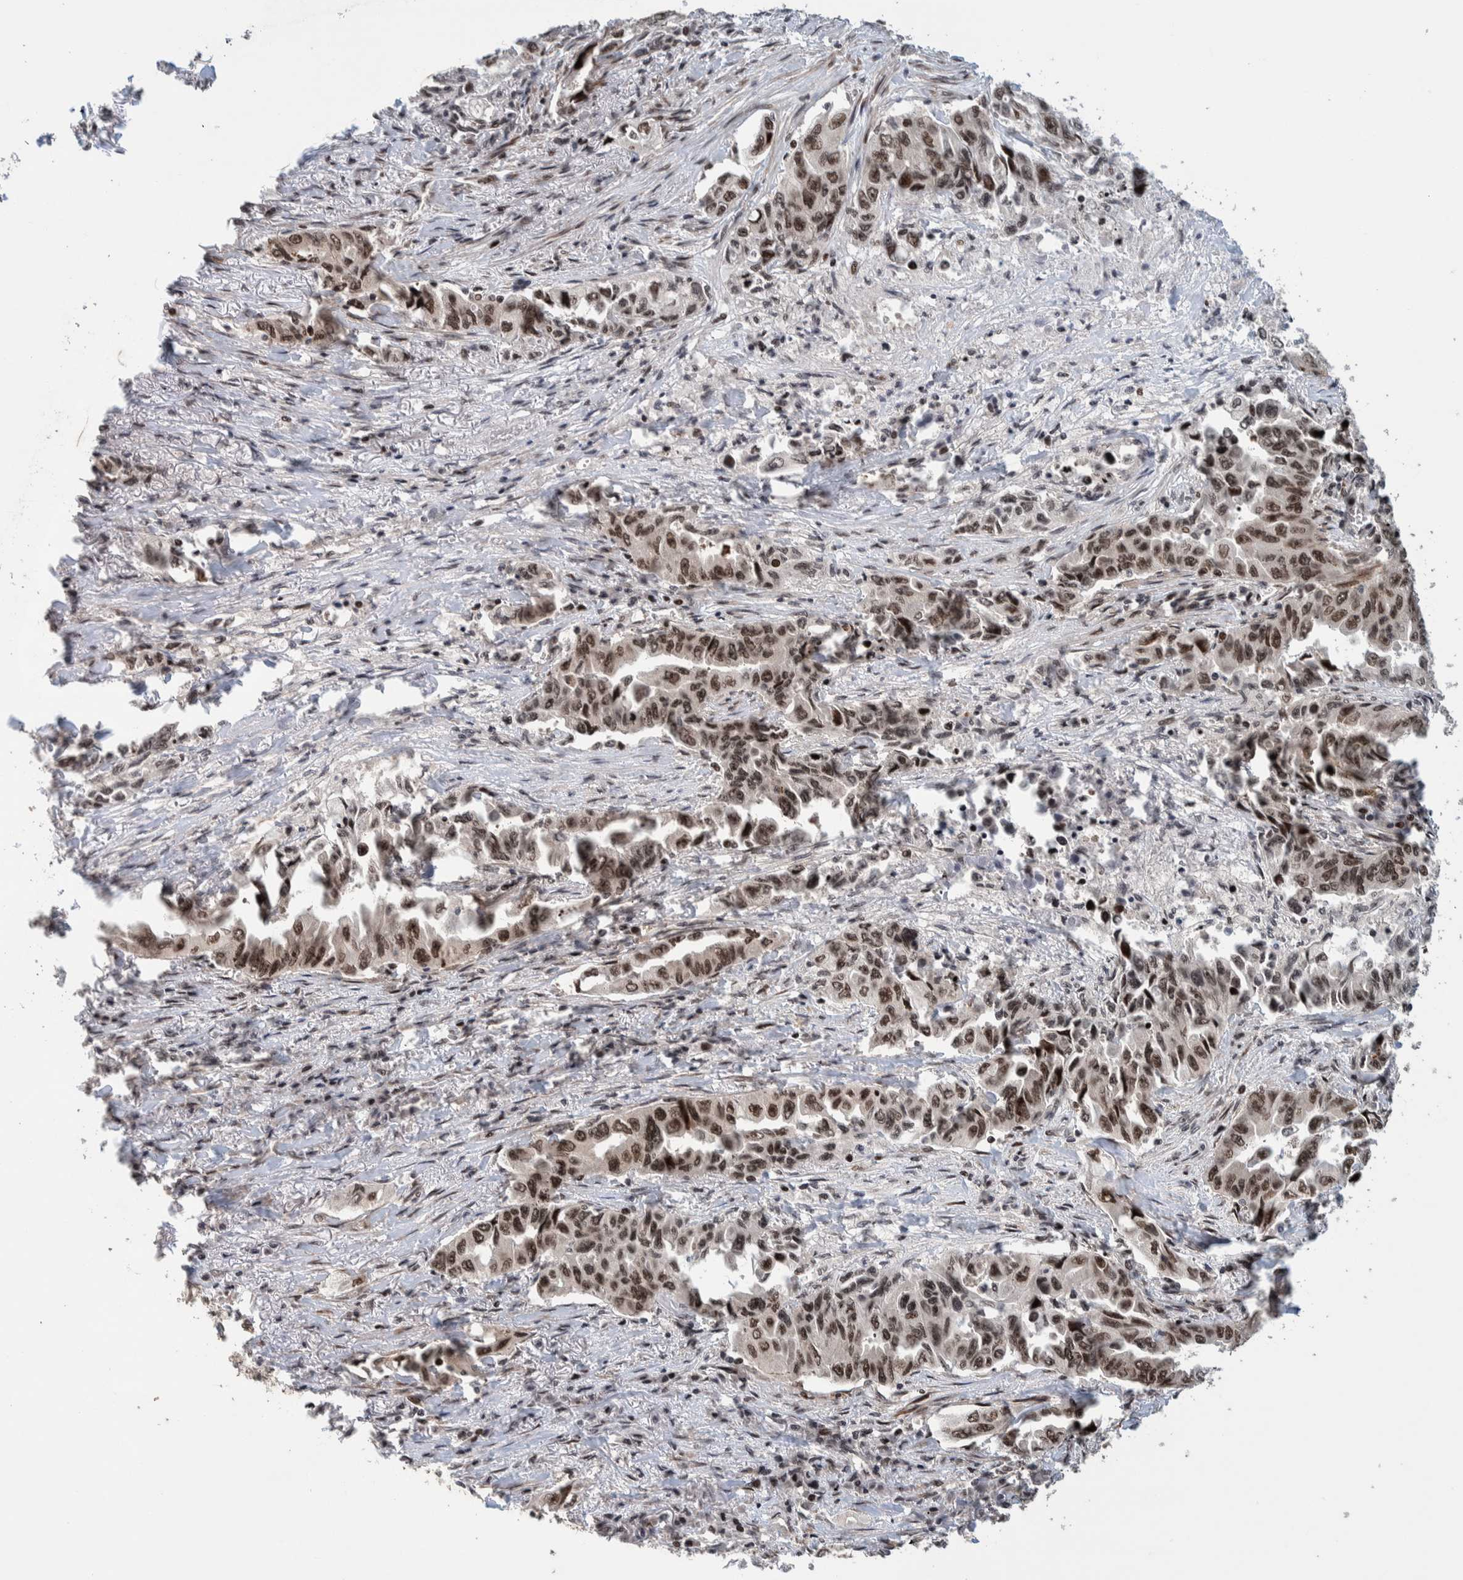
{"staining": {"intensity": "moderate", "quantity": ">75%", "location": "nuclear"}, "tissue": "lung cancer", "cell_type": "Tumor cells", "image_type": "cancer", "snomed": [{"axis": "morphology", "description": "Adenocarcinoma, NOS"}, {"axis": "topography", "description": "Lung"}], "caption": "Immunohistochemistry (IHC) of adenocarcinoma (lung) reveals medium levels of moderate nuclear staining in approximately >75% of tumor cells.", "gene": "CHD4", "patient": {"sex": "female", "age": 51}}